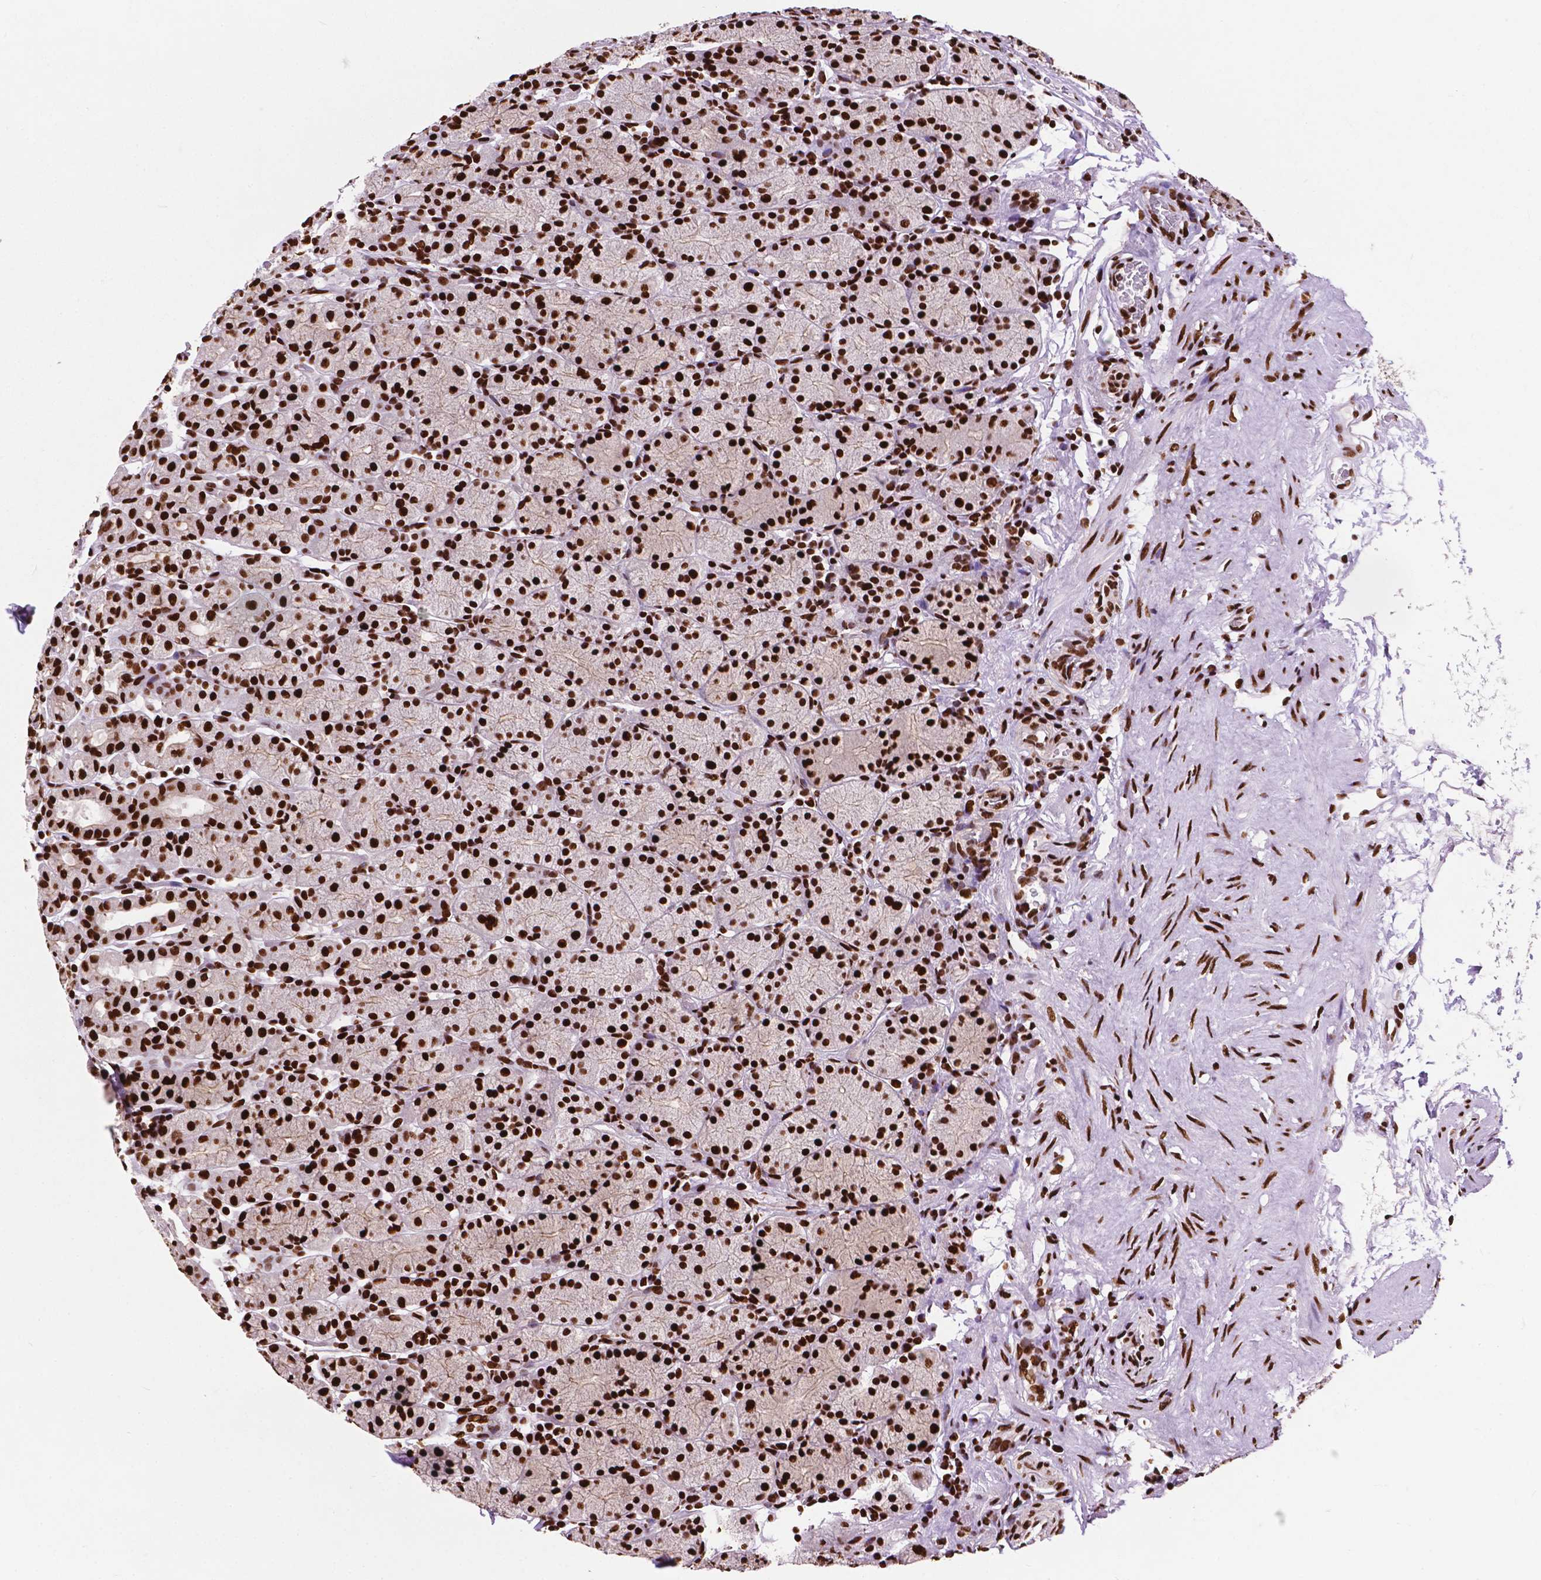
{"staining": {"intensity": "strong", "quantity": ">75%", "location": "nuclear"}, "tissue": "stomach", "cell_type": "Glandular cells", "image_type": "normal", "snomed": [{"axis": "morphology", "description": "Normal tissue, NOS"}, {"axis": "topography", "description": "Stomach, upper"}, {"axis": "topography", "description": "Stomach"}], "caption": "IHC histopathology image of benign stomach stained for a protein (brown), which reveals high levels of strong nuclear staining in about >75% of glandular cells.", "gene": "SMIM5", "patient": {"sex": "male", "age": 62}}